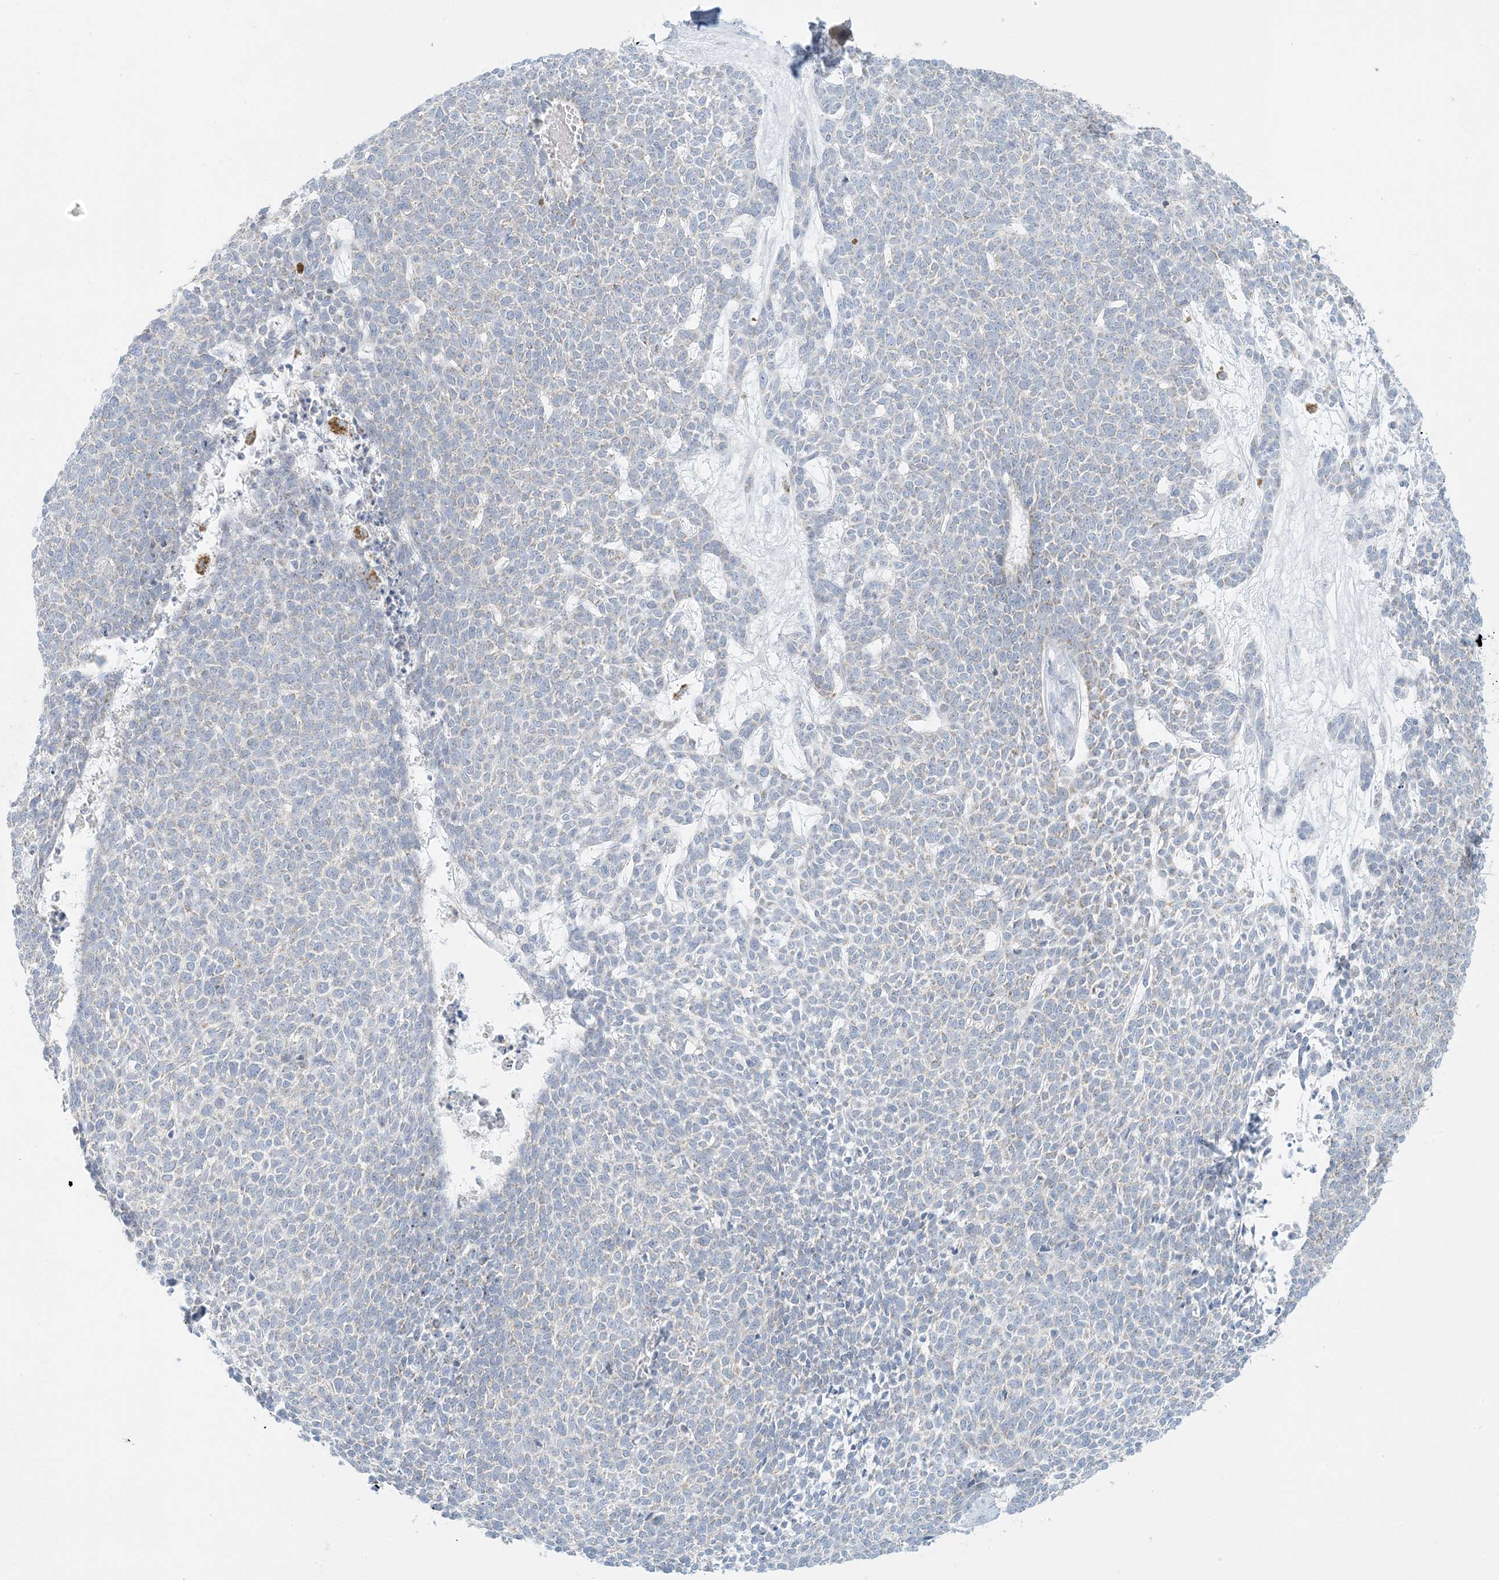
{"staining": {"intensity": "negative", "quantity": "none", "location": "none"}, "tissue": "skin cancer", "cell_type": "Tumor cells", "image_type": "cancer", "snomed": [{"axis": "morphology", "description": "Basal cell carcinoma"}, {"axis": "topography", "description": "Skin"}], "caption": "The histopathology image displays no staining of tumor cells in skin basal cell carcinoma.", "gene": "ZDHHC4", "patient": {"sex": "female", "age": 84}}